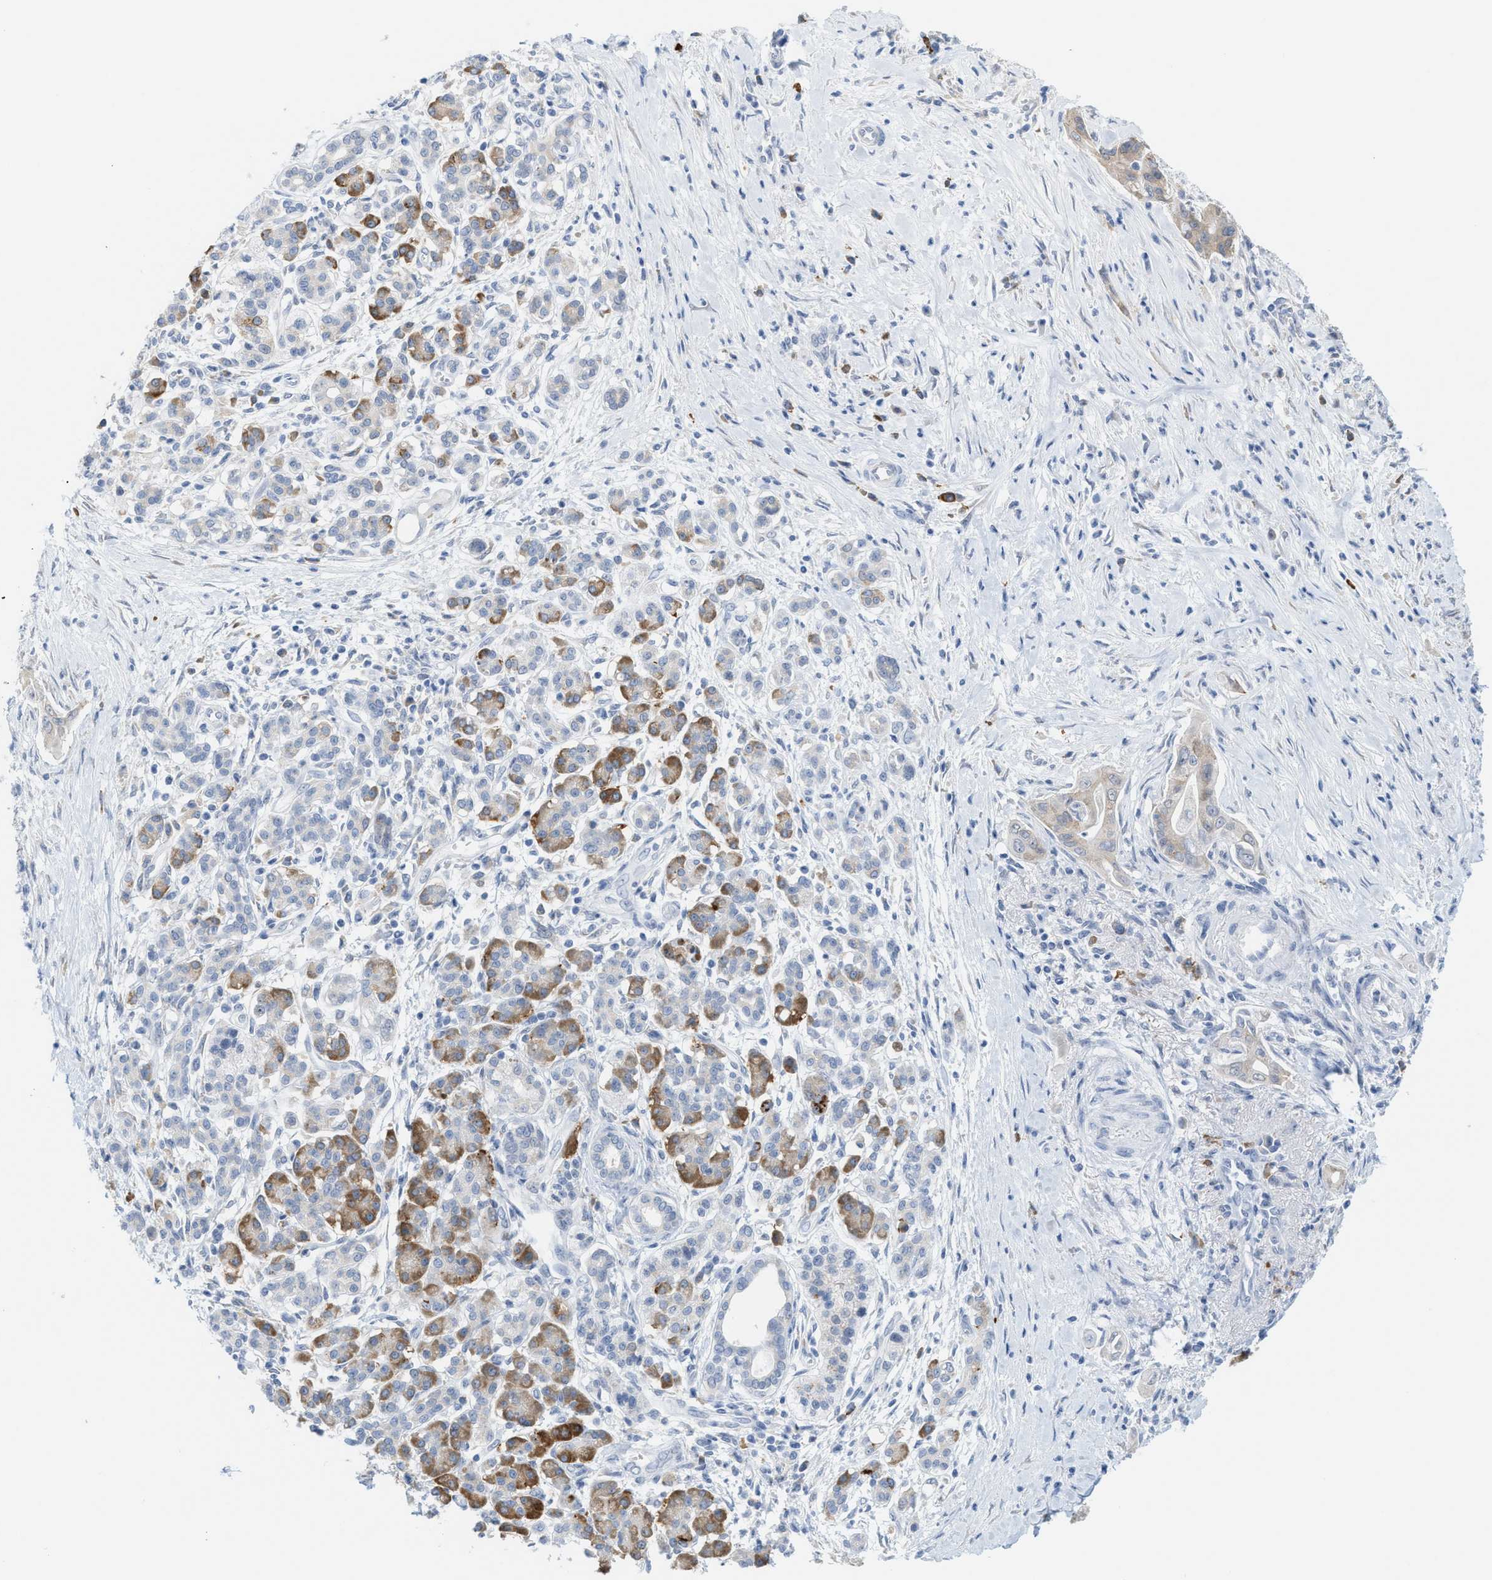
{"staining": {"intensity": "weak", "quantity": "25%-75%", "location": "cytoplasmic/membranous"}, "tissue": "pancreatic cancer", "cell_type": "Tumor cells", "image_type": "cancer", "snomed": [{"axis": "morphology", "description": "Adenocarcinoma, NOS"}, {"axis": "topography", "description": "Pancreas"}], "caption": "Pancreatic cancer (adenocarcinoma) stained with IHC shows weak cytoplasmic/membranous expression in approximately 25%-75% of tumor cells. Using DAB (brown) and hematoxylin (blue) stains, captured at high magnification using brightfield microscopy.", "gene": "KIFC3", "patient": {"sex": "male", "age": 58}}